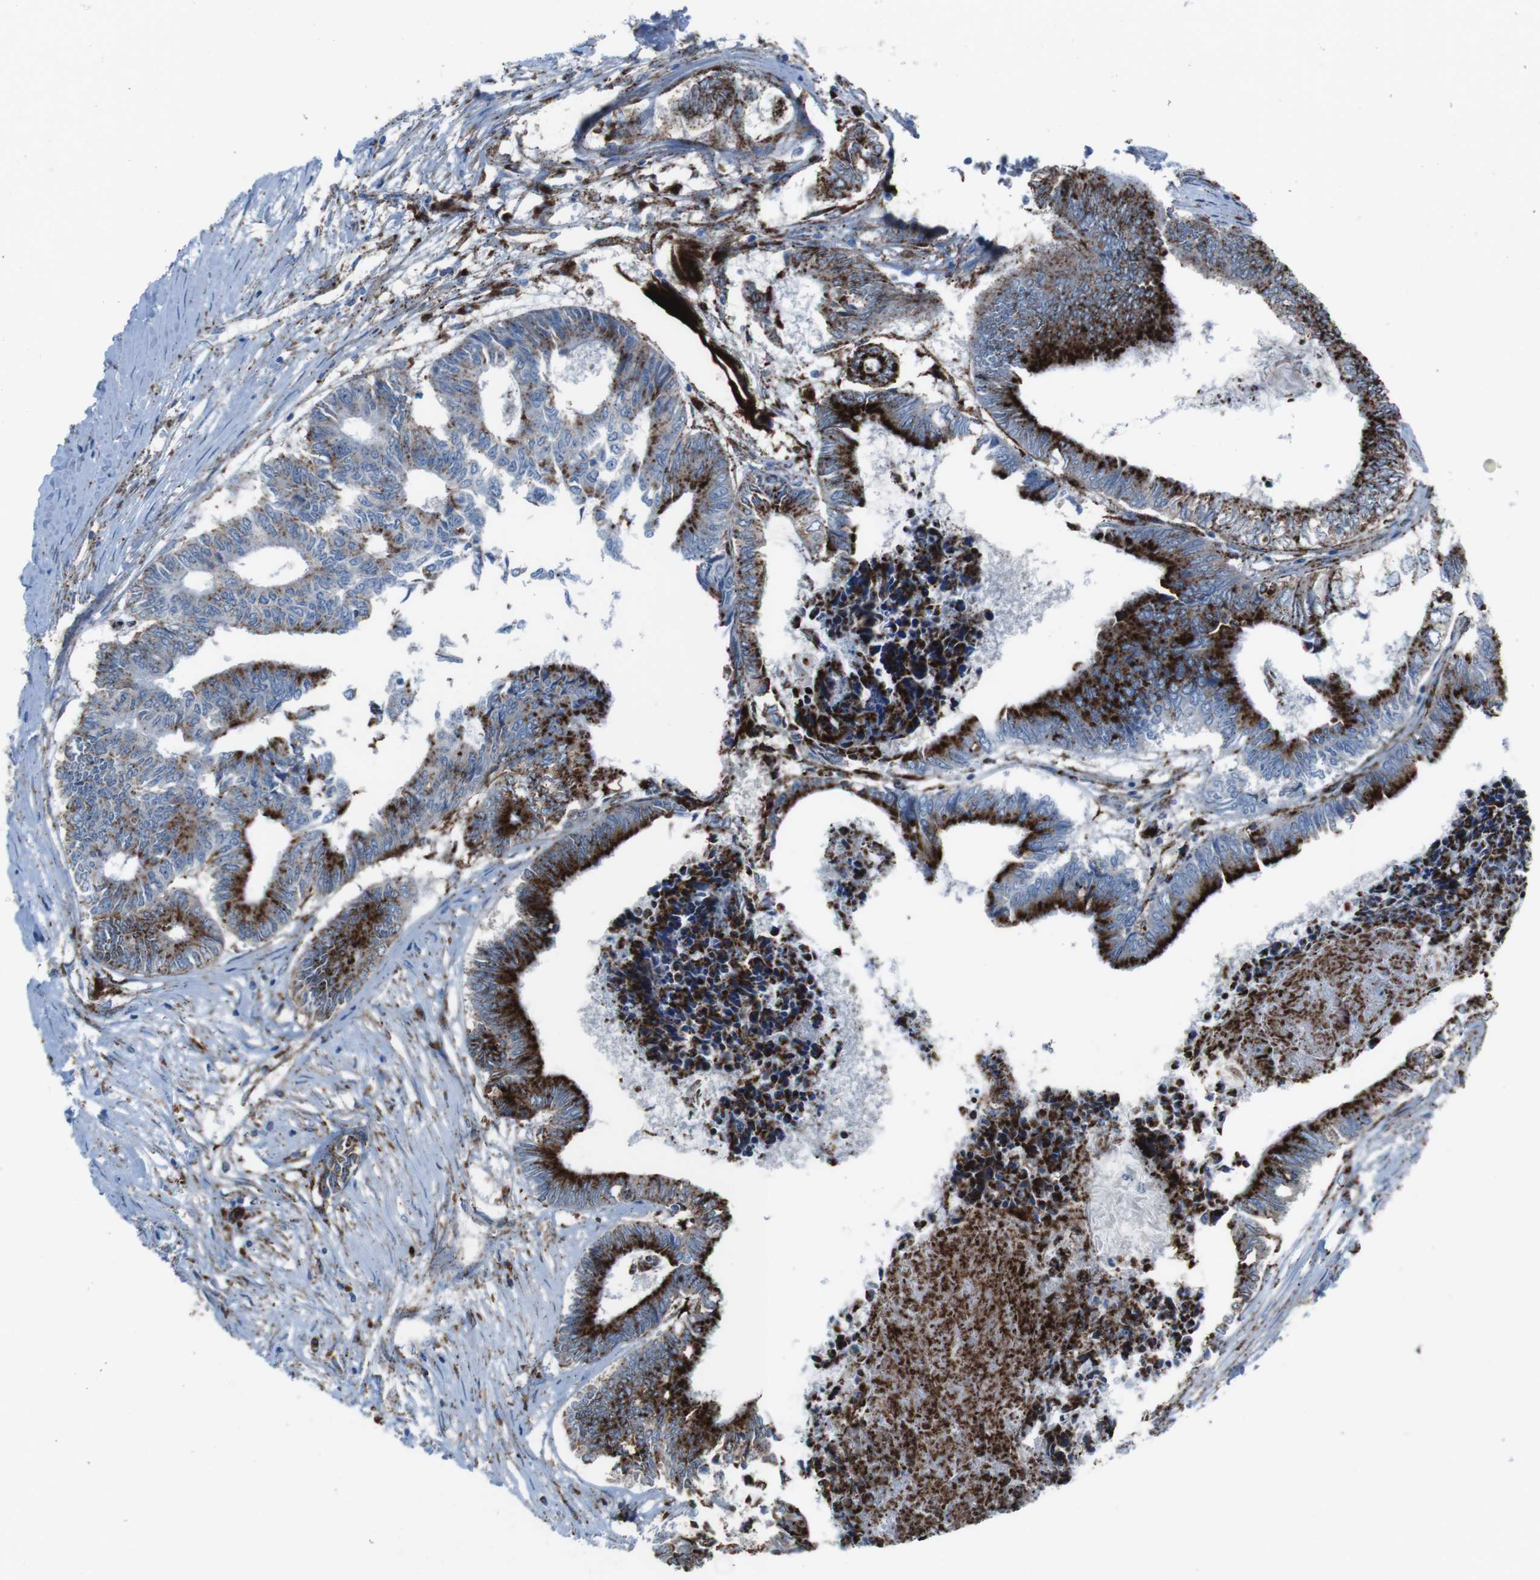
{"staining": {"intensity": "strong", "quantity": ">75%", "location": "cytoplasmic/membranous"}, "tissue": "colorectal cancer", "cell_type": "Tumor cells", "image_type": "cancer", "snomed": [{"axis": "morphology", "description": "Adenocarcinoma, NOS"}, {"axis": "topography", "description": "Rectum"}], "caption": "Colorectal cancer stained for a protein (brown) shows strong cytoplasmic/membranous positive expression in about >75% of tumor cells.", "gene": "SCARB2", "patient": {"sex": "male", "age": 63}}